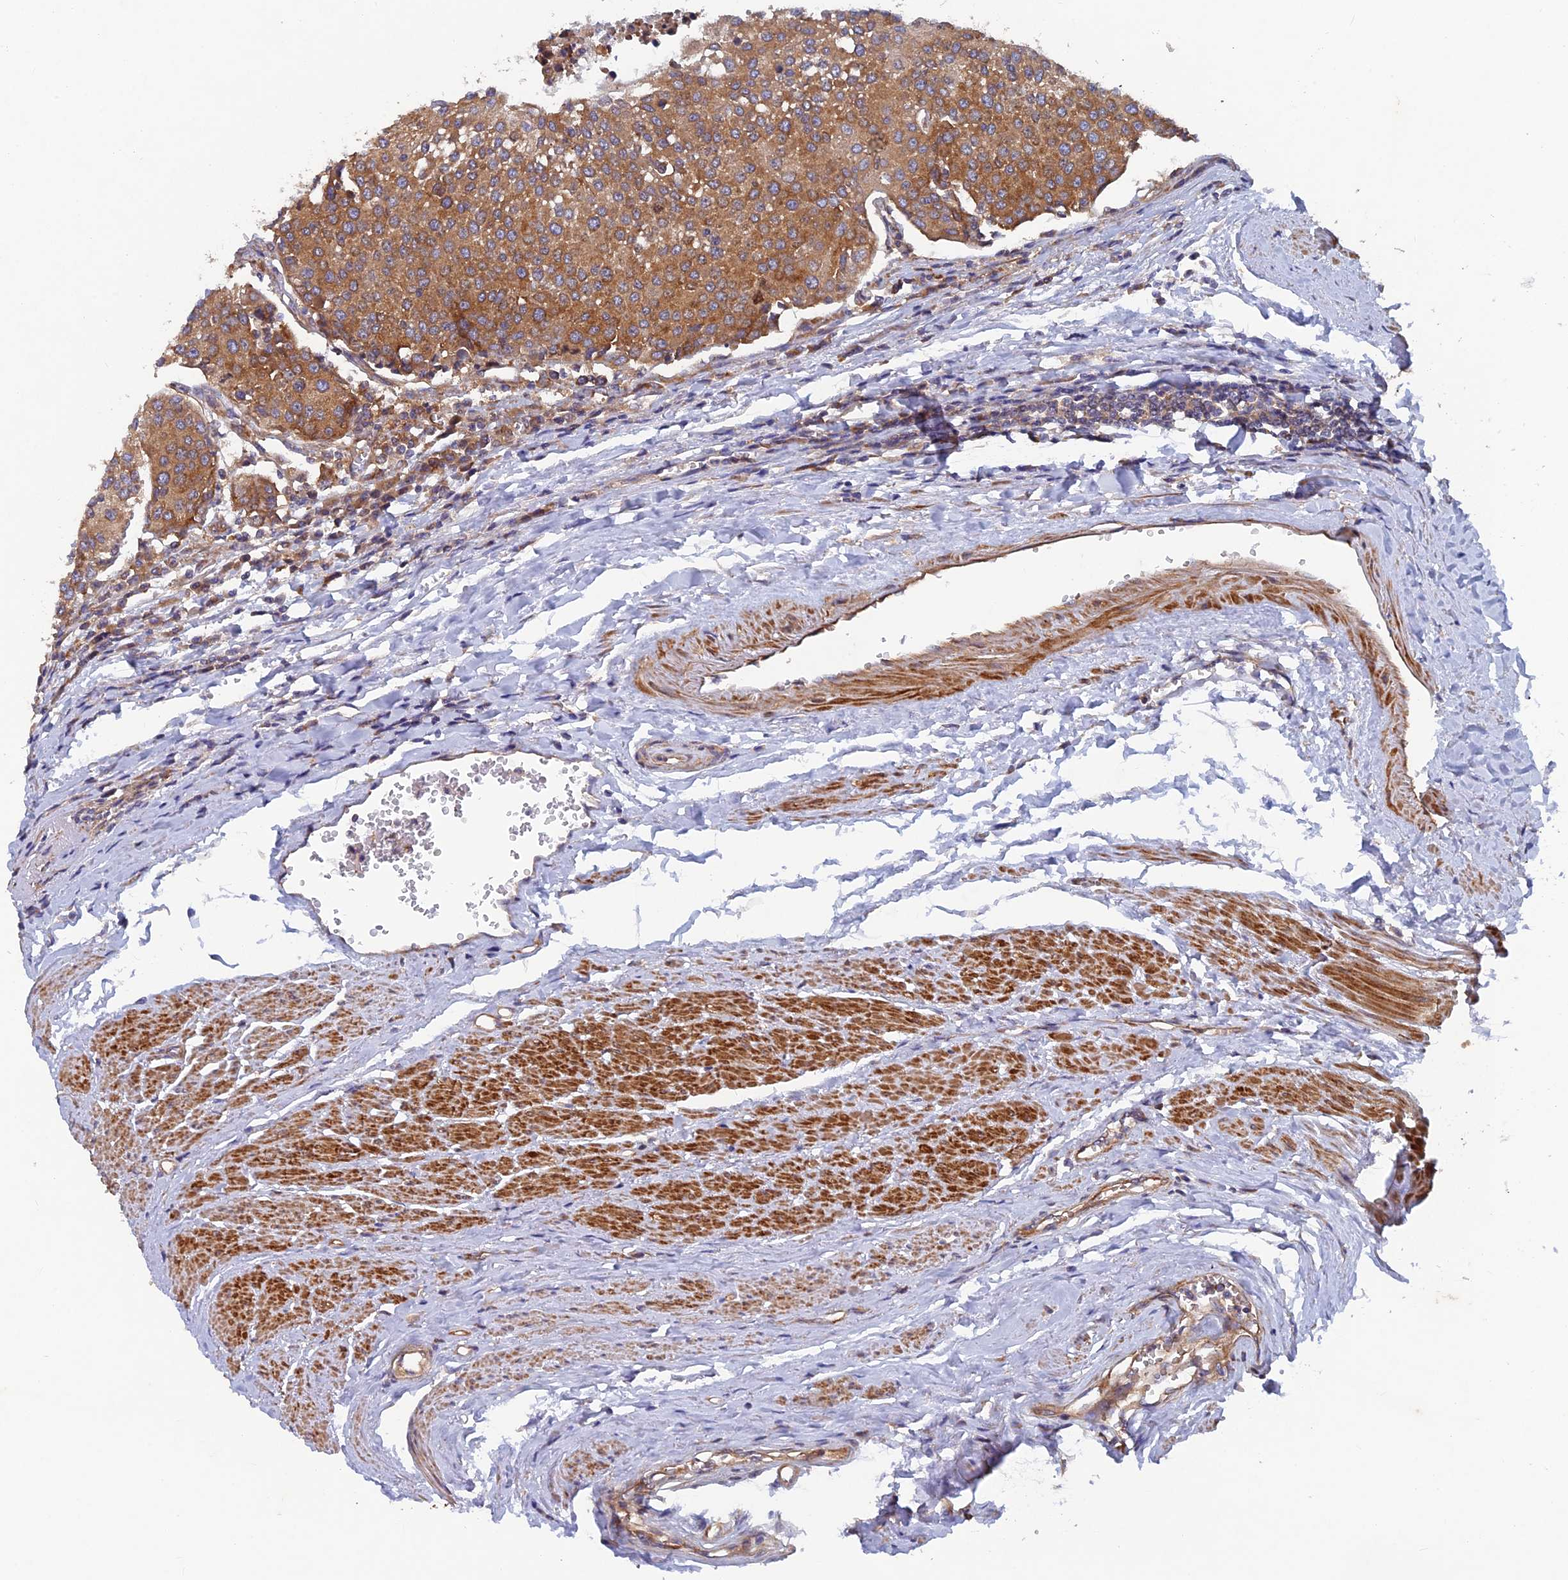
{"staining": {"intensity": "strong", "quantity": ">75%", "location": "cytoplasmic/membranous"}, "tissue": "urothelial cancer", "cell_type": "Tumor cells", "image_type": "cancer", "snomed": [{"axis": "morphology", "description": "Urothelial carcinoma, High grade"}, {"axis": "topography", "description": "Urinary bladder"}], "caption": "Urothelial carcinoma (high-grade) stained with IHC demonstrates strong cytoplasmic/membranous positivity in about >75% of tumor cells. (DAB IHC with brightfield microscopy, high magnification).", "gene": "NCAPG", "patient": {"sex": "female", "age": 85}}